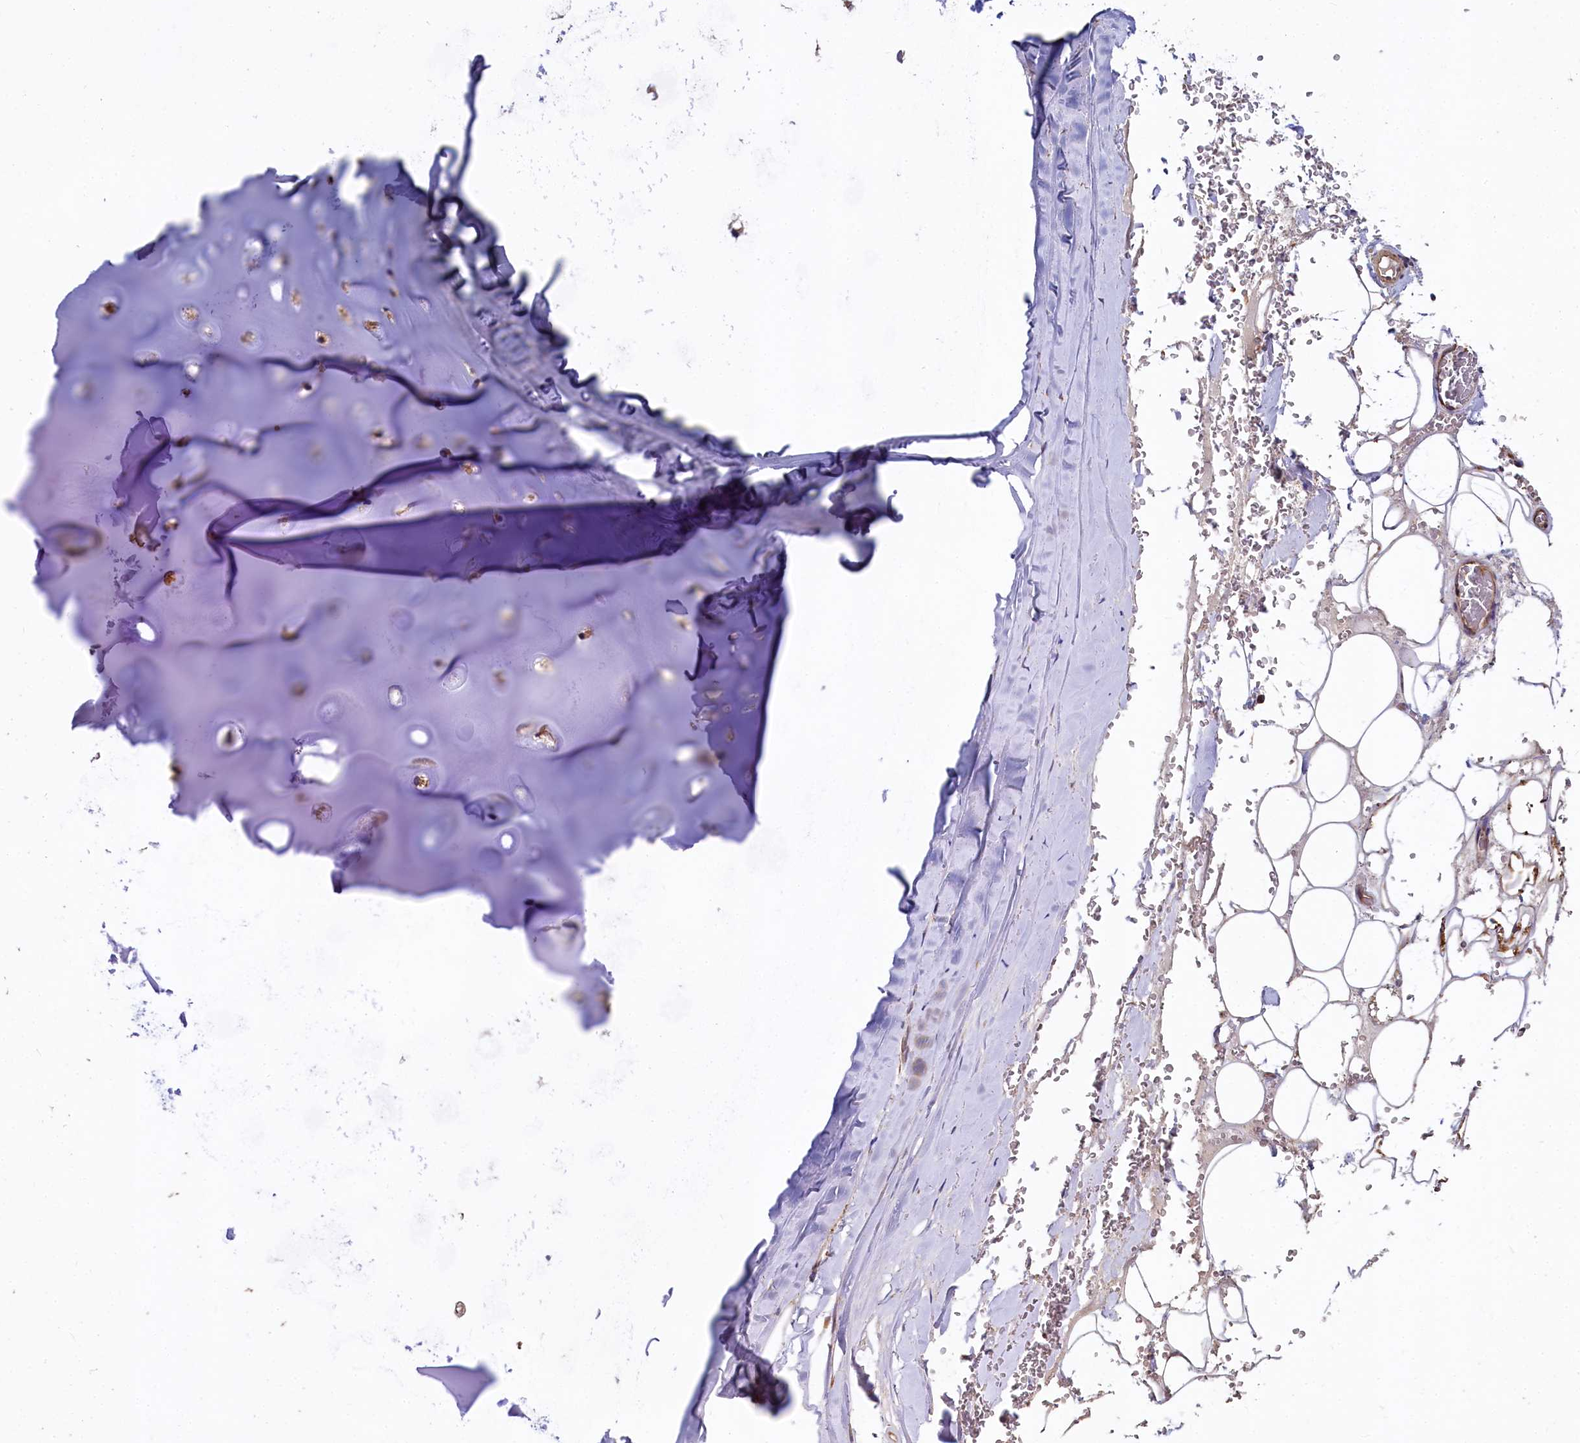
{"staining": {"intensity": "moderate", "quantity": ">75%", "location": "cytoplasmic/membranous"}, "tissue": "adipose tissue", "cell_type": "Adipocytes", "image_type": "normal", "snomed": [{"axis": "morphology", "description": "Normal tissue, NOS"}, {"axis": "topography", "description": "Cartilage tissue"}], "caption": "Moderate cytoplasmic/membranous positivity is identified in about >75% of adipocytes in benign adipose tissue.", "gene": "SPRYD3", "patient": {"sex": "female", "age": 63}}